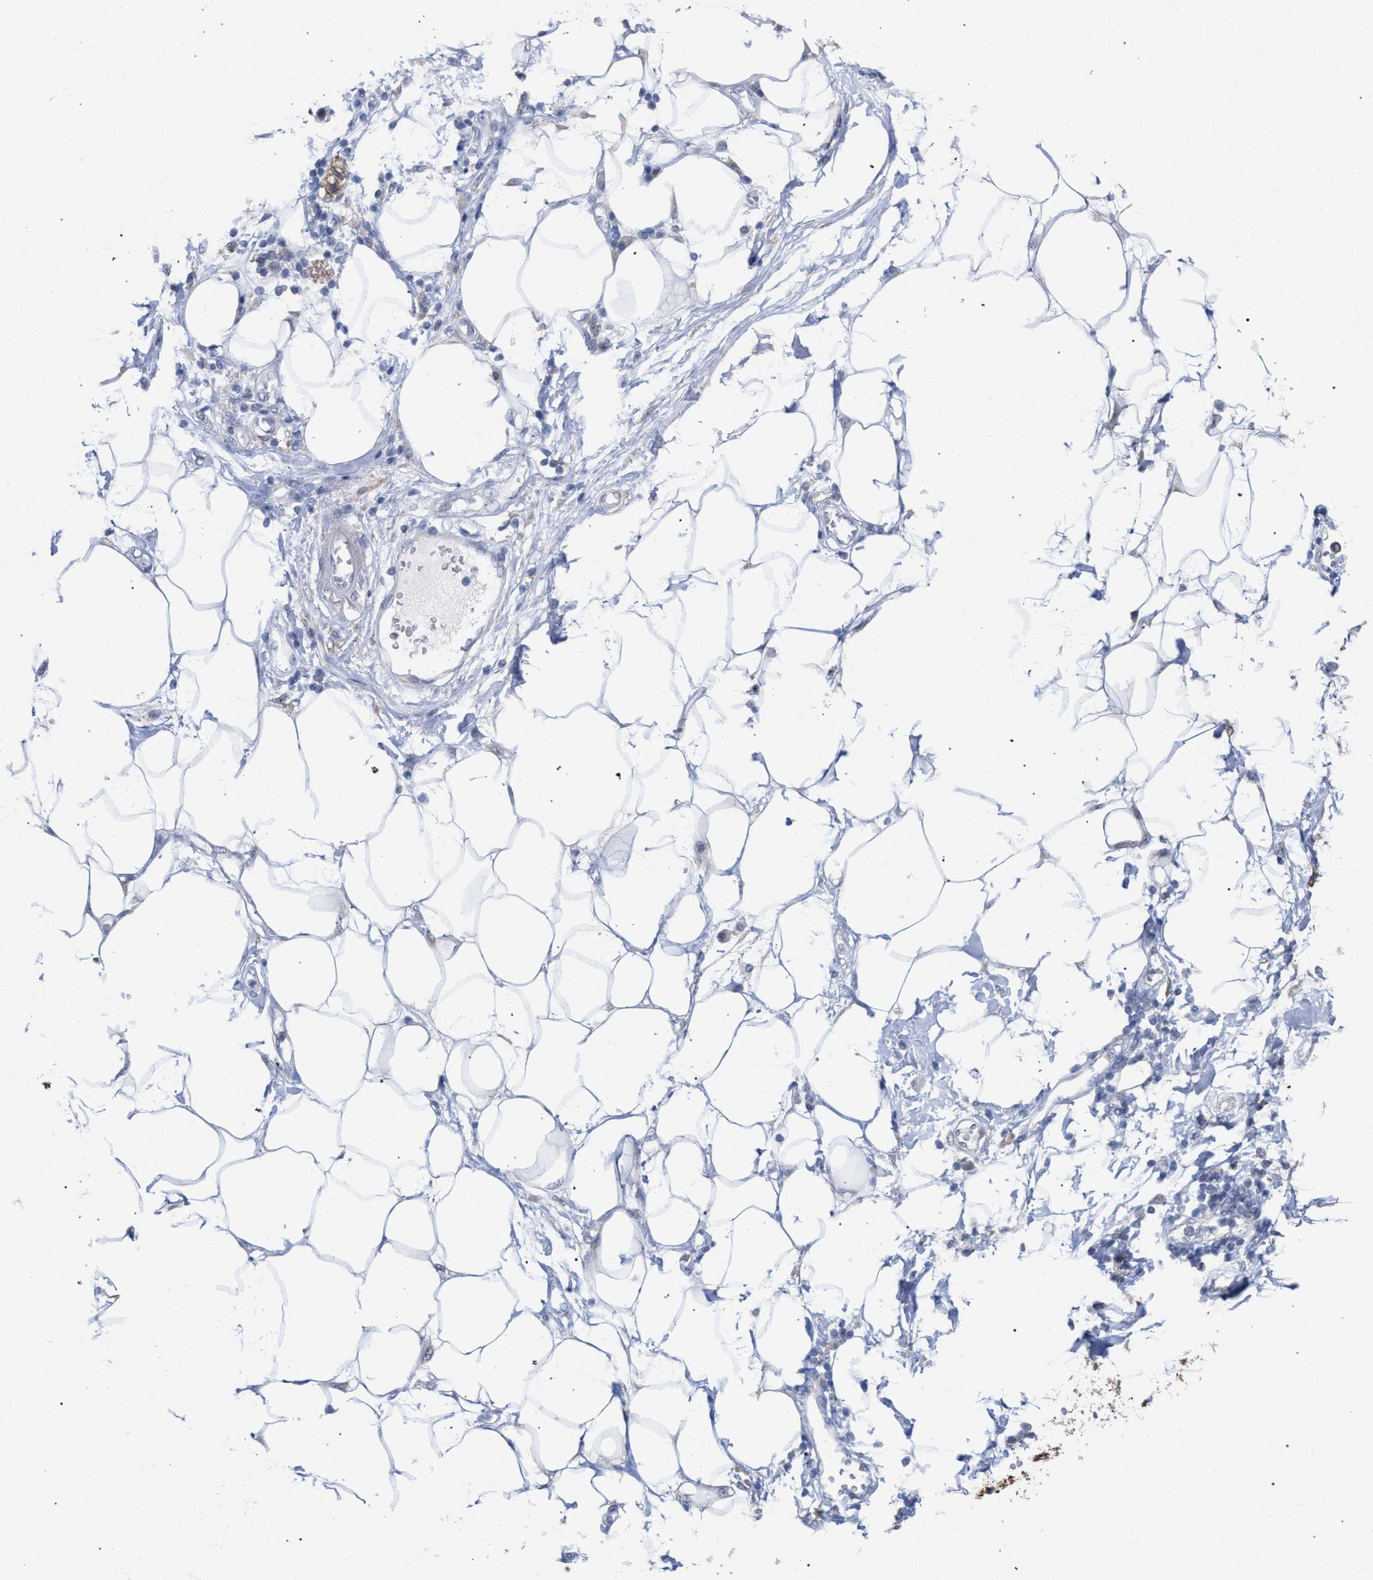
{"staining": {"intensity": "negative", "quantity": "none", "location": "none"}, "tissue": "adipose tissue", "cell_type": "Adipocytes", "image_type": "normal", "snomed": [{"axis": "morphology", "description": "Normal tissue, NOS"}, {"axis": "morphology", "description": "Adenocarcinoma, NOS"}, {"axis": "topography", "description": "Duodenum"}, {"axis": "topography", "description": "Peripheral nerve tissue"}], "caption": "The immunohistochemistry histopathology image has no significant staining in adipocytes of adipose tissue. Nuclei are stained in blue.", "gene": "FHOD3", "patient": {"sex": "female", "age": 60}}